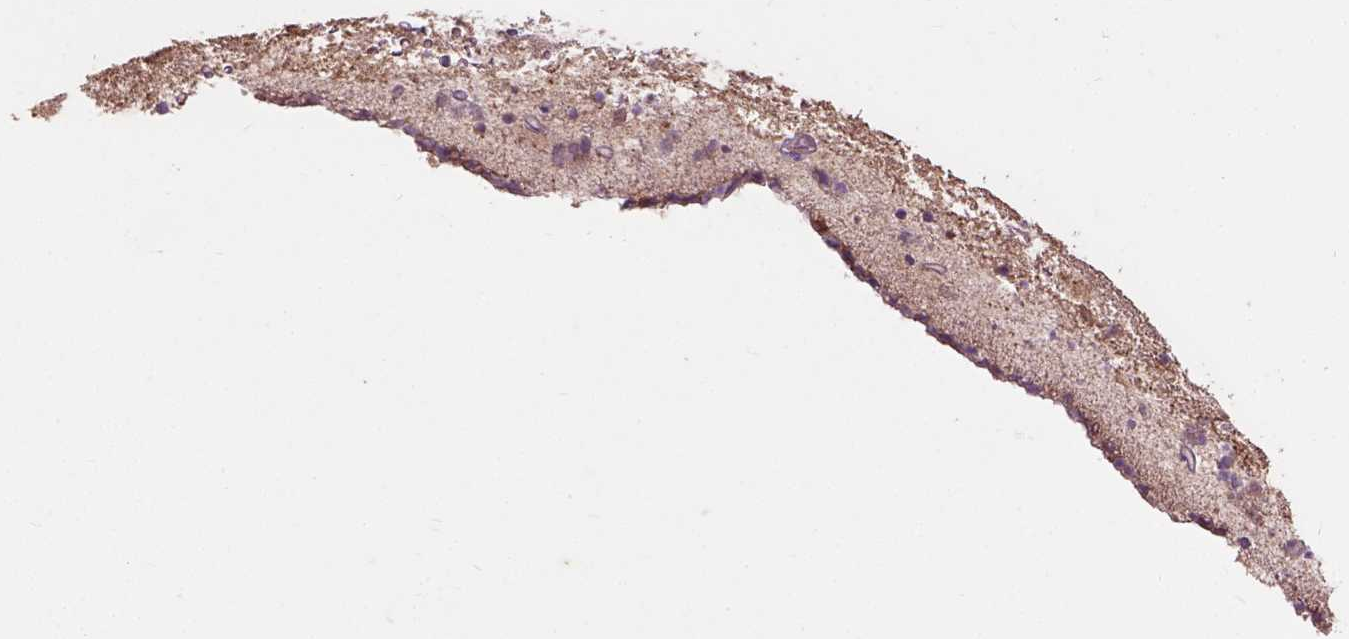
{"staining": {"intensity": "moderate", "quantity": "25%-75%", "location": "cytoplasmic/membranous"}, "tissue": "caudate", "cell_type": "Glial cells", "image_type": "normal", "snomed": [{"axis": "morphology", "description": "Normal tissue, NOS"}, {"axis": "topography", "description": "Lateral ventricle wall"}], "caption": "Immunohistochemistry staining of benign caudate, which demonstrates medium levels of moderate cytoplasmic/membranous staining in approximately 25%-75% of glial cells indicating moderate cytoplasmic/membranous protein positivity. The staining was performed using DAB (3,3'-diaminobenzidine) (brown) for protein detection and nuclei were counterstained in hematoxylin (blue).", "gene": "PKP3", "patient": {"sex": "female", "age": 42}}